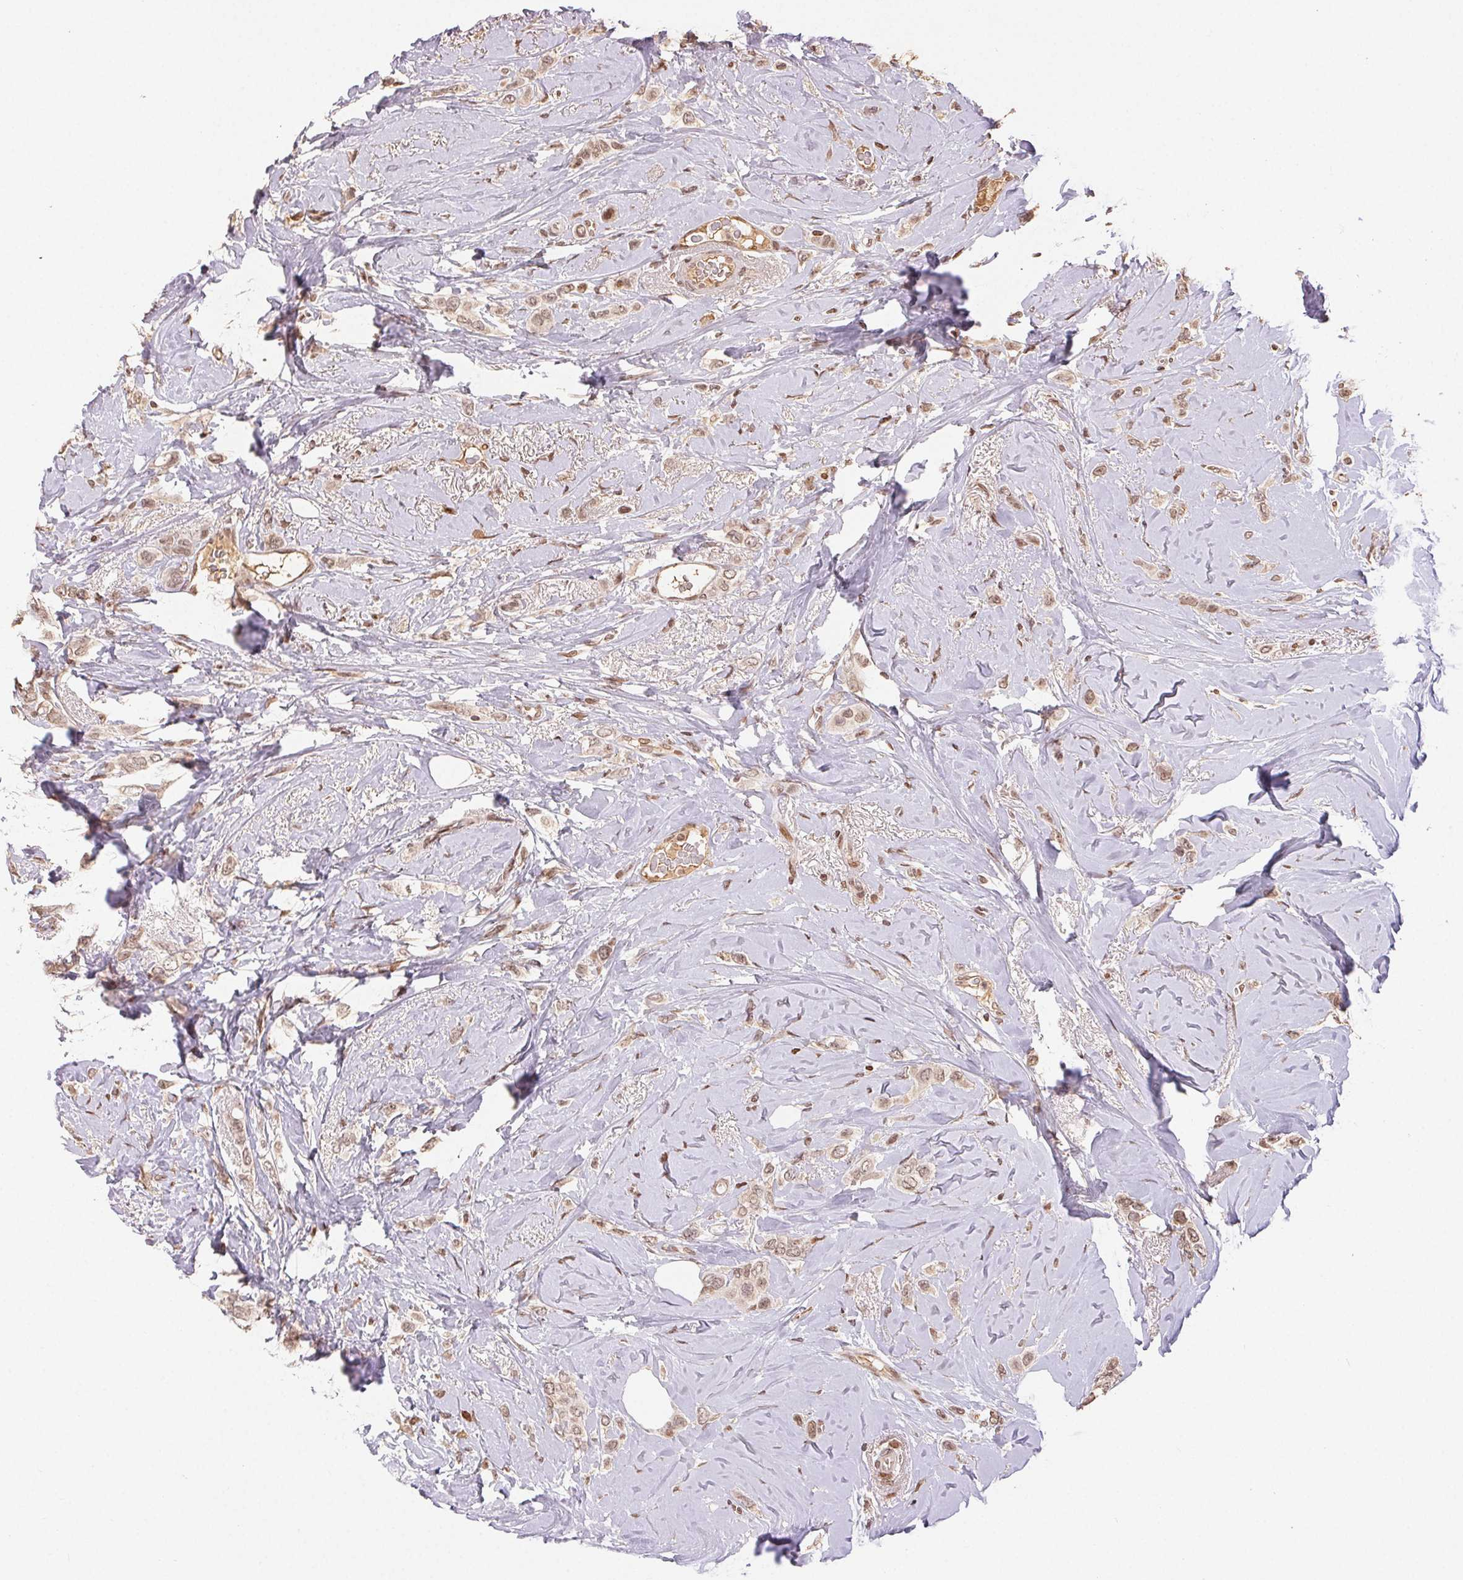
{"staining": {"intensity": "weak", "quantity": ">75%", "location": "nuclear"}, "tissue": "breast cancer", "cell_type": "Tumor cells", "image_type": "cancer", "snomed": [{"axis": "morphology", "description": "Lobular carcinoma"}, {"axis": "topography", "description": "Breast"}], "caption": "There is low levels of weak nuclear staining in tumor cells of breast cancer, as demonstrated by immunohistochemical staining (brown color).", "gene": "MAPKAPK2", "patient": {"sex": "female", "age": 66}}